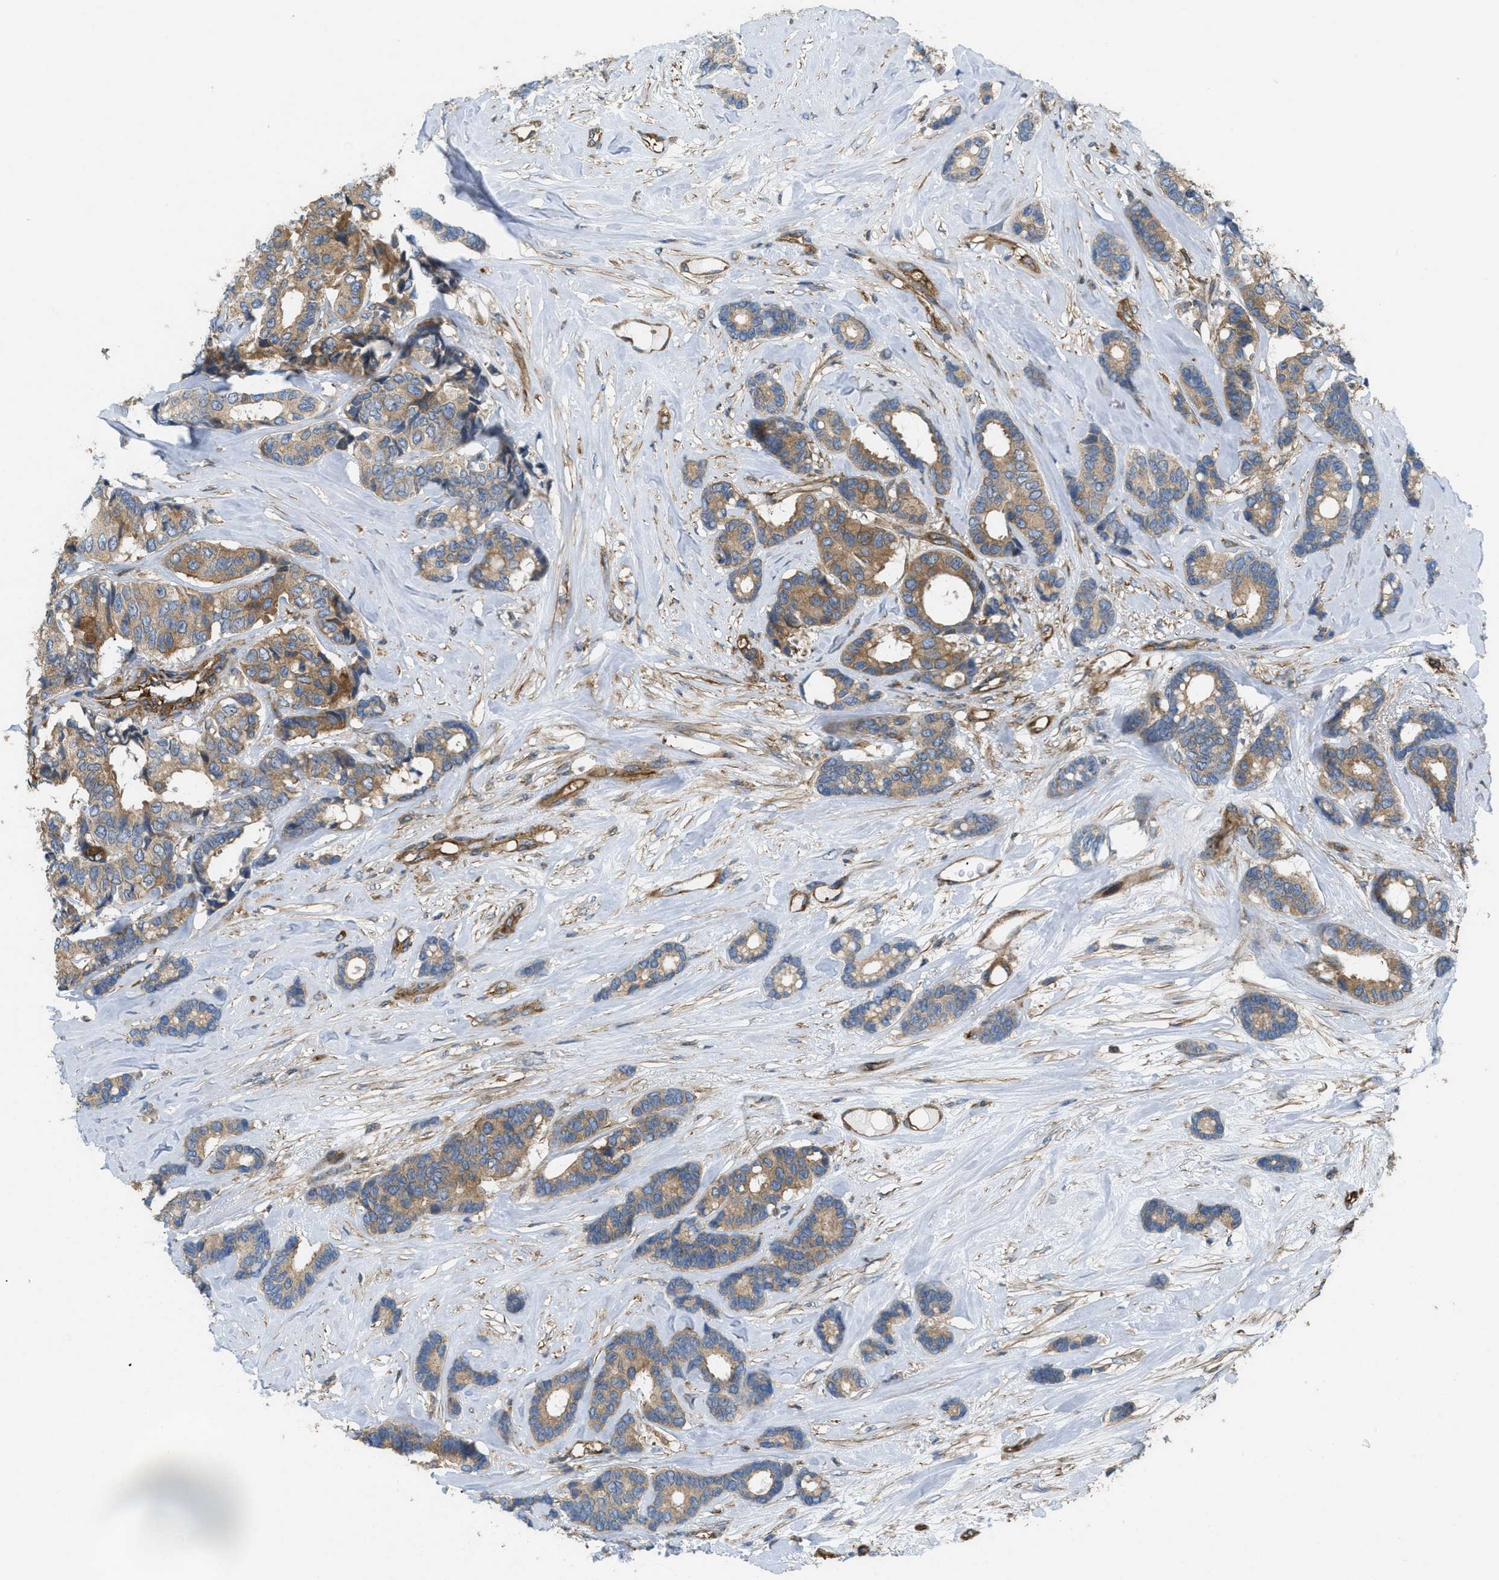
{"staining": {"intensity": "moderate", "quantity": ">75%", "location": "cytoplasmic/membranous"}, "tissue": "breast cancer", "cell_type": "Tumor cells", "image_type": "cancer", "snomed": [{"axis": "morphology", "description": "Duct carcinoma"}, {"axis": "topography", "description": "Breast"}], "caption": "Immunohistochemistry photomicrograph of human breast infiltrating ductal carcinoma stained for a protein (brown), which shows medium levels of moderate cytoplasmic/membranous positivity in about >75% of tumor cells.", "gene": "ATP2A3", "patient": {"sex": "female", "age": 87}}